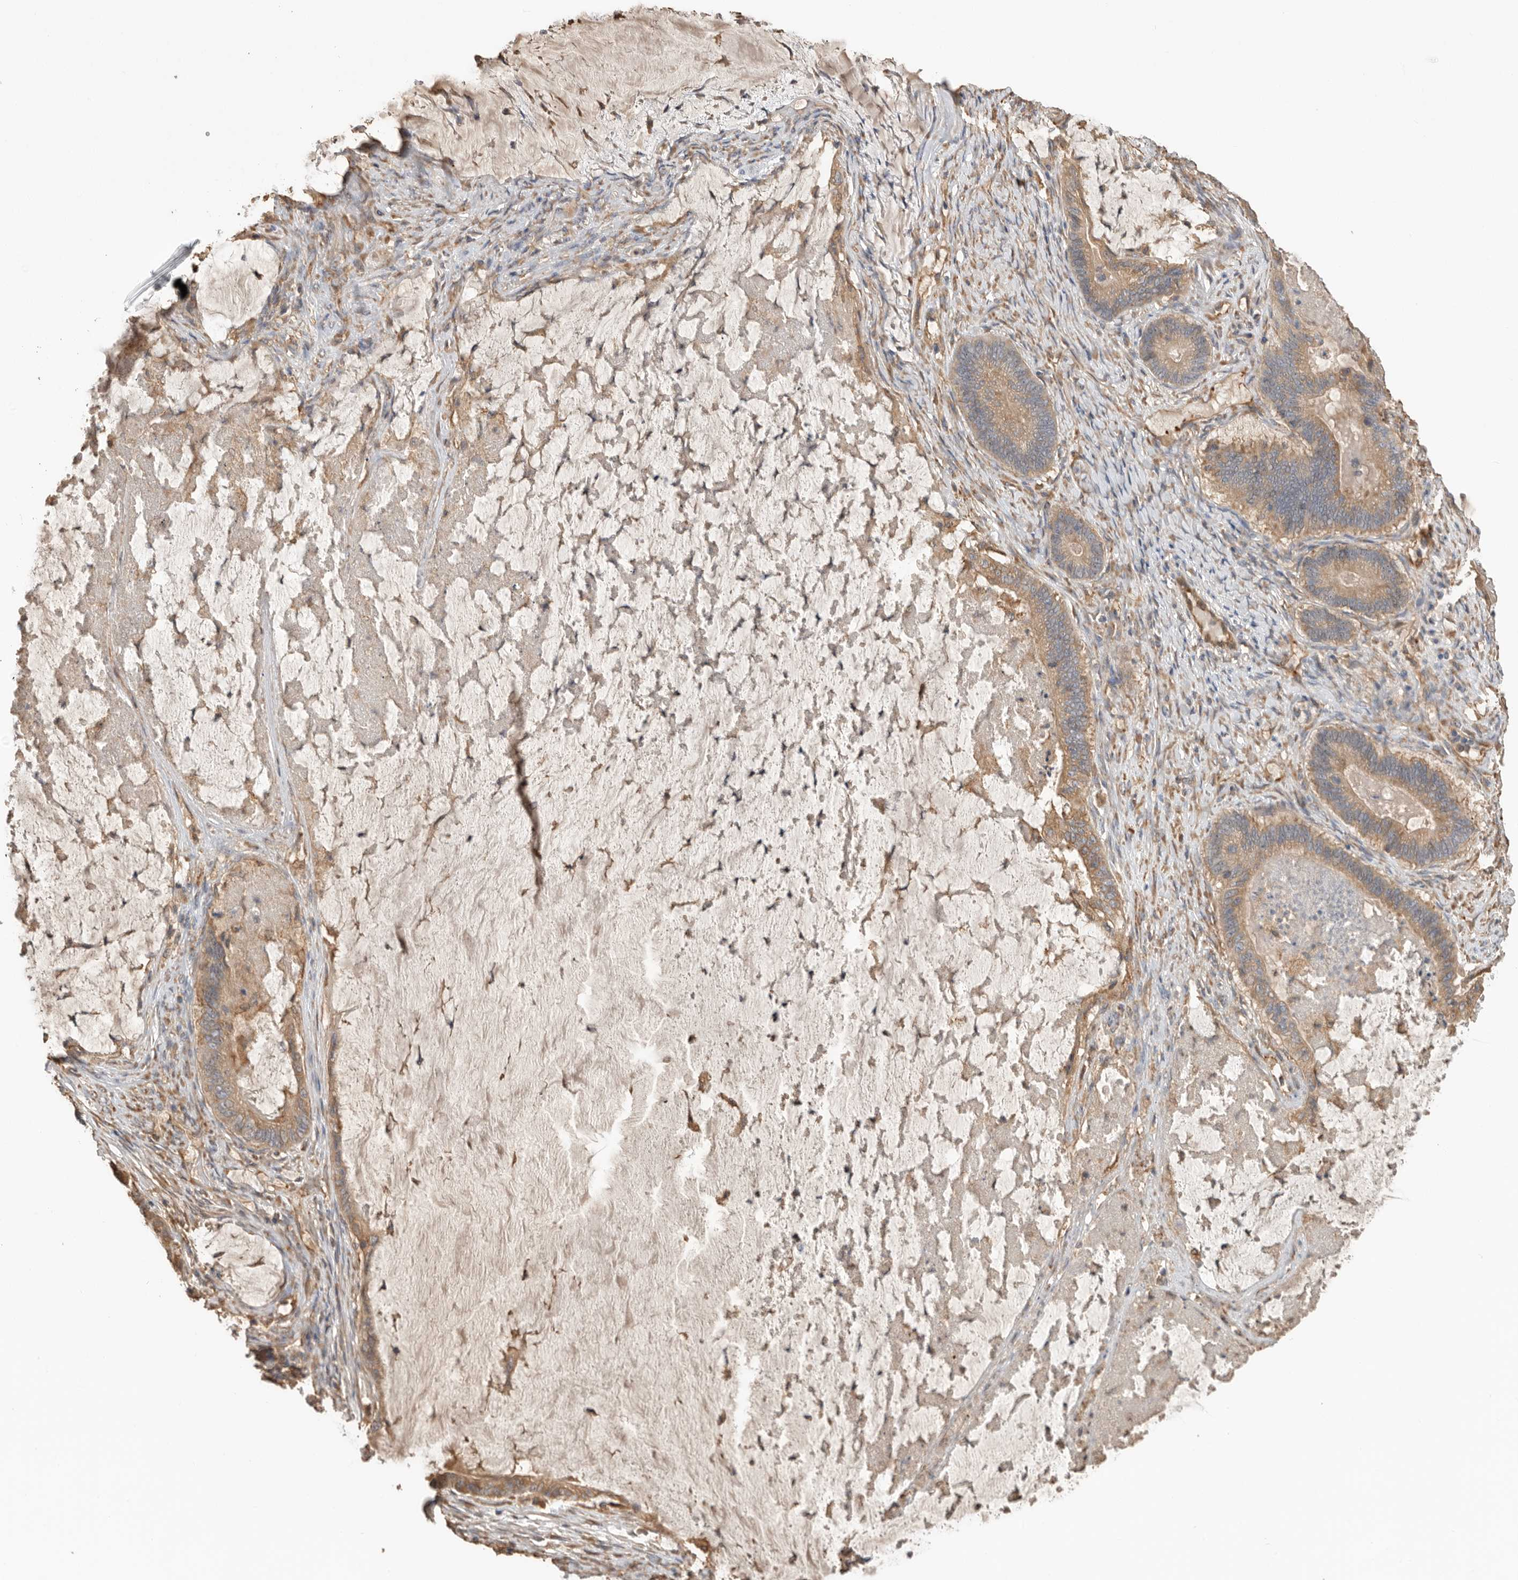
{"staining": {"intensity": "moderate", "quantity": ">75%", "location": "cytoplasmic/membranous"}, "tissue": "ovarian cancer", "cell_type": "Tumor cells", "image_type": "cancer", "snomed": [{"axis": "morphology", "description": "Cystadenocarcinoma, mucinous, NOS"}, {"axis": "topography", "description": "Ovary"}], "caption": "This photomicrograph demonstrates ovarian mucinous cystadenocarcinoma stained with IHC to label a protein in brown. The cytoplasmic/membranous of tumor cells show moderate positivity for the protein. Nuclei are counter-stained blue.", "gene": "CDC42BPB", "patient": {"sex": "female", "age": 61}}